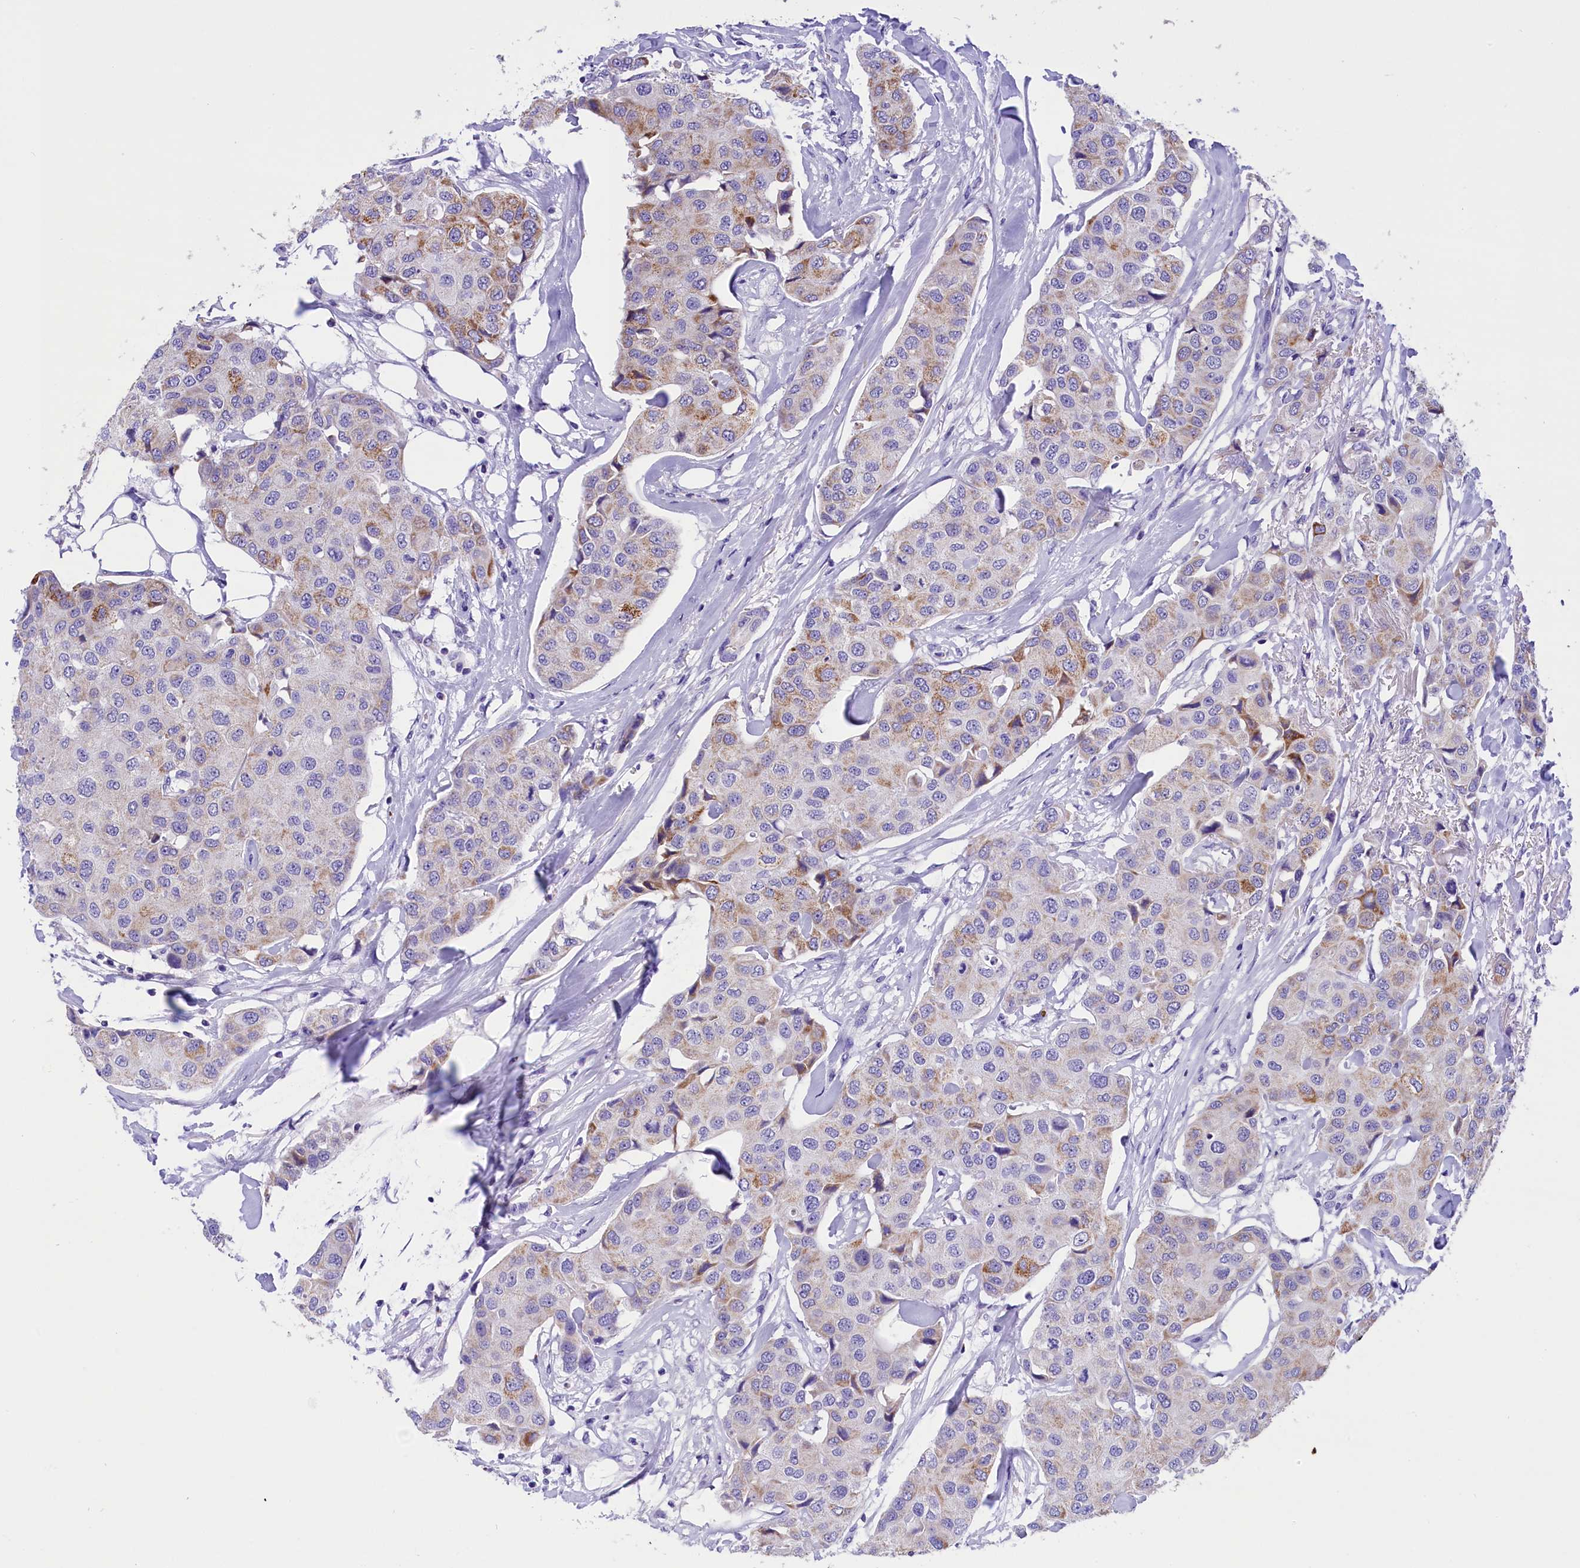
{"staining": {"intensity": "moderate", "quantity": "<25%", "location": "cytoplasmic/membranous"}, "tissue": "breast cancer", "cell_type": "Tumor cells", "image_type": "cancer", "snomed": [{"axis": "morphology", "description": "Duct carcinoma"}, {"axis": "topography", "description": "Breast"}], "caption": "Immunohistochemical staining of intraductal carcinoma (breast) shows moderate cytoplasmic/membranous protein staining in about <25% of tumor cells. The staining was performed using DAB (3,3'-diaminobenzidine), with brown indicating positive protein expression. Nuclei are stained blue with hematoxylin.", "gene": "ABAT", "patient": {"sex": "female", "age": 80}}